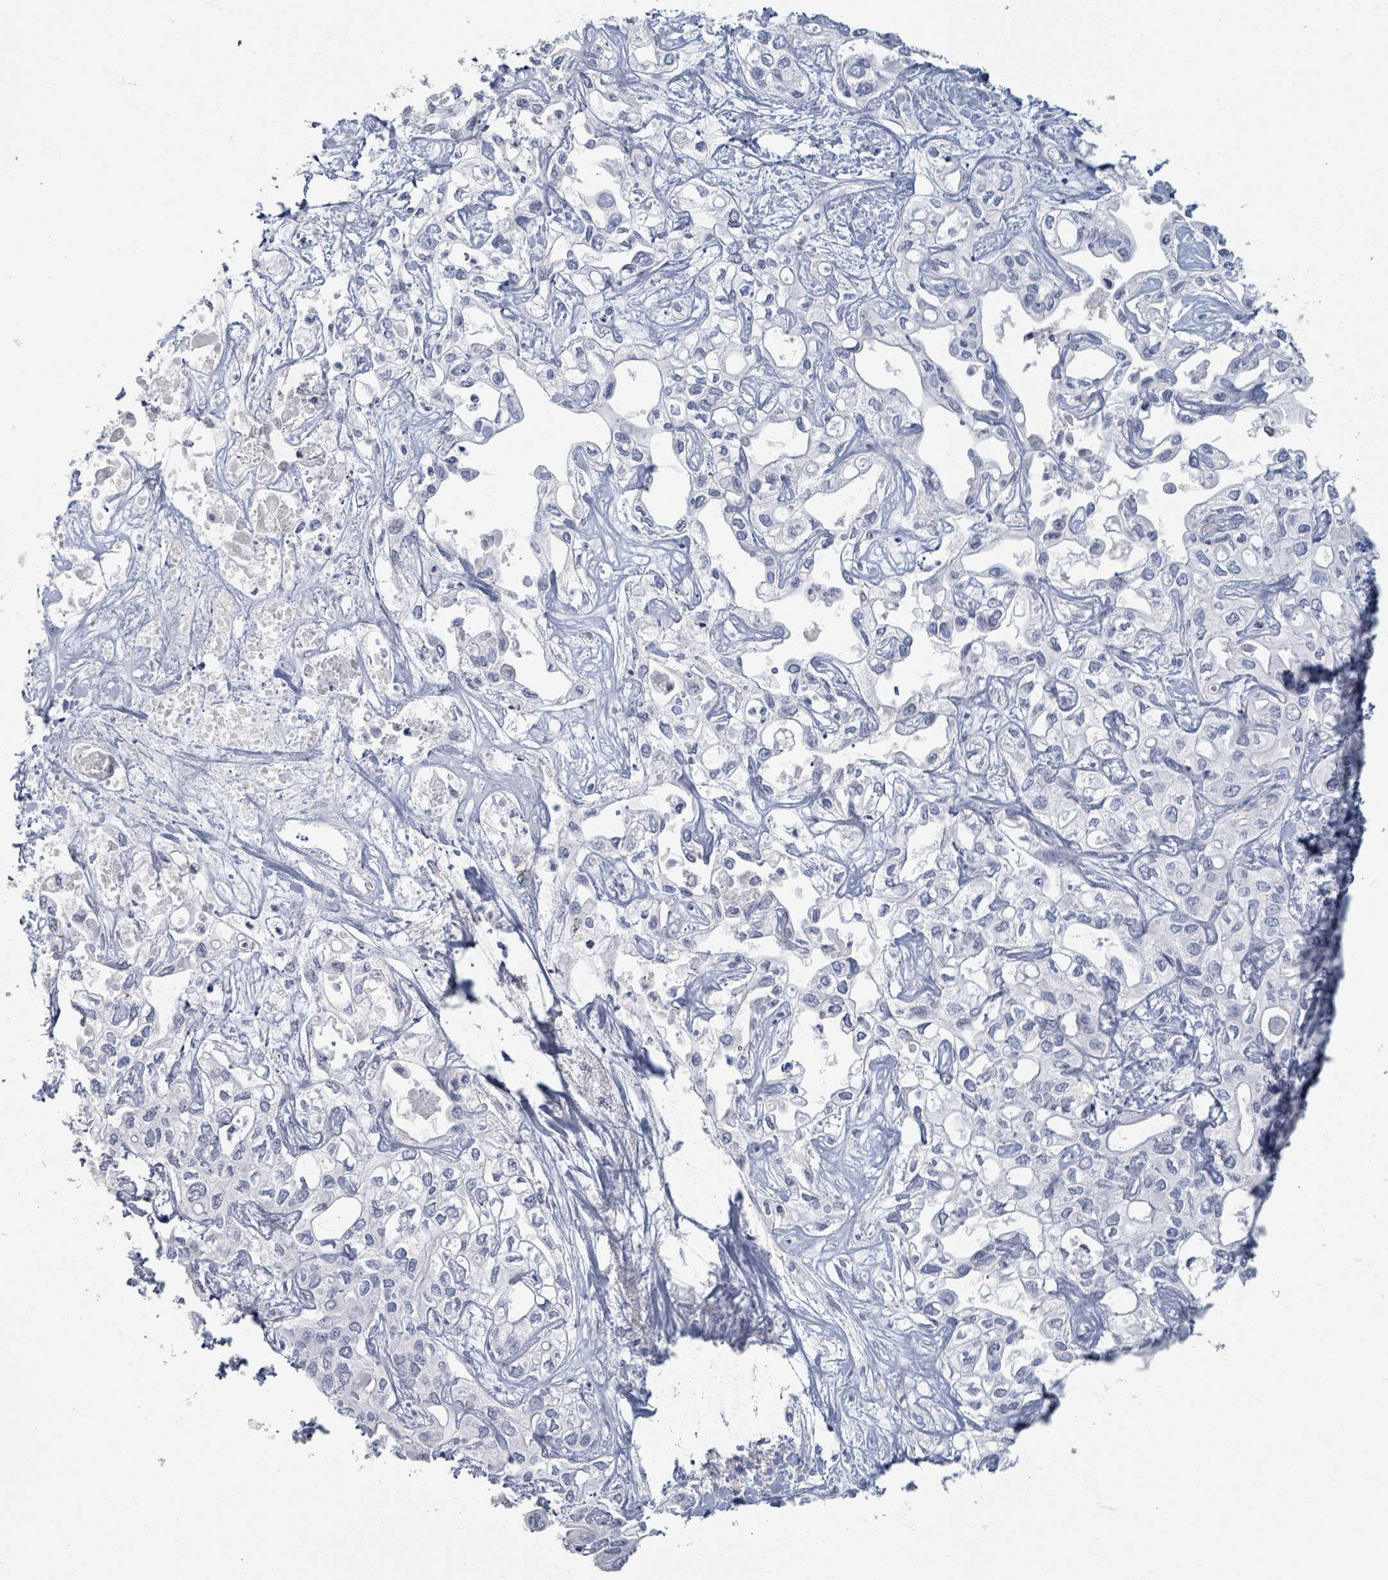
{"staining": {"intensity": "negative", "quantity": "none", "location": "none"}, "tissue": "liver cancer", "cell_type": "Tumor cells", "image_type": "cancer", "snomed": [{"axis": "morphology", "description": "Cholangiocarcinoma"}, {"axis": "topography", "description": "Liver"}], "caption": "The IHC micrograph has no significant staining in tumor cells of cholangiocarcinoma (liver) tissue. The staining is performed using DAB brown chromogen with nuclei counter-stained in using hematoxylin.", "gene": "TAS2R1", "patient": {"sex": "female", "age": 64}}